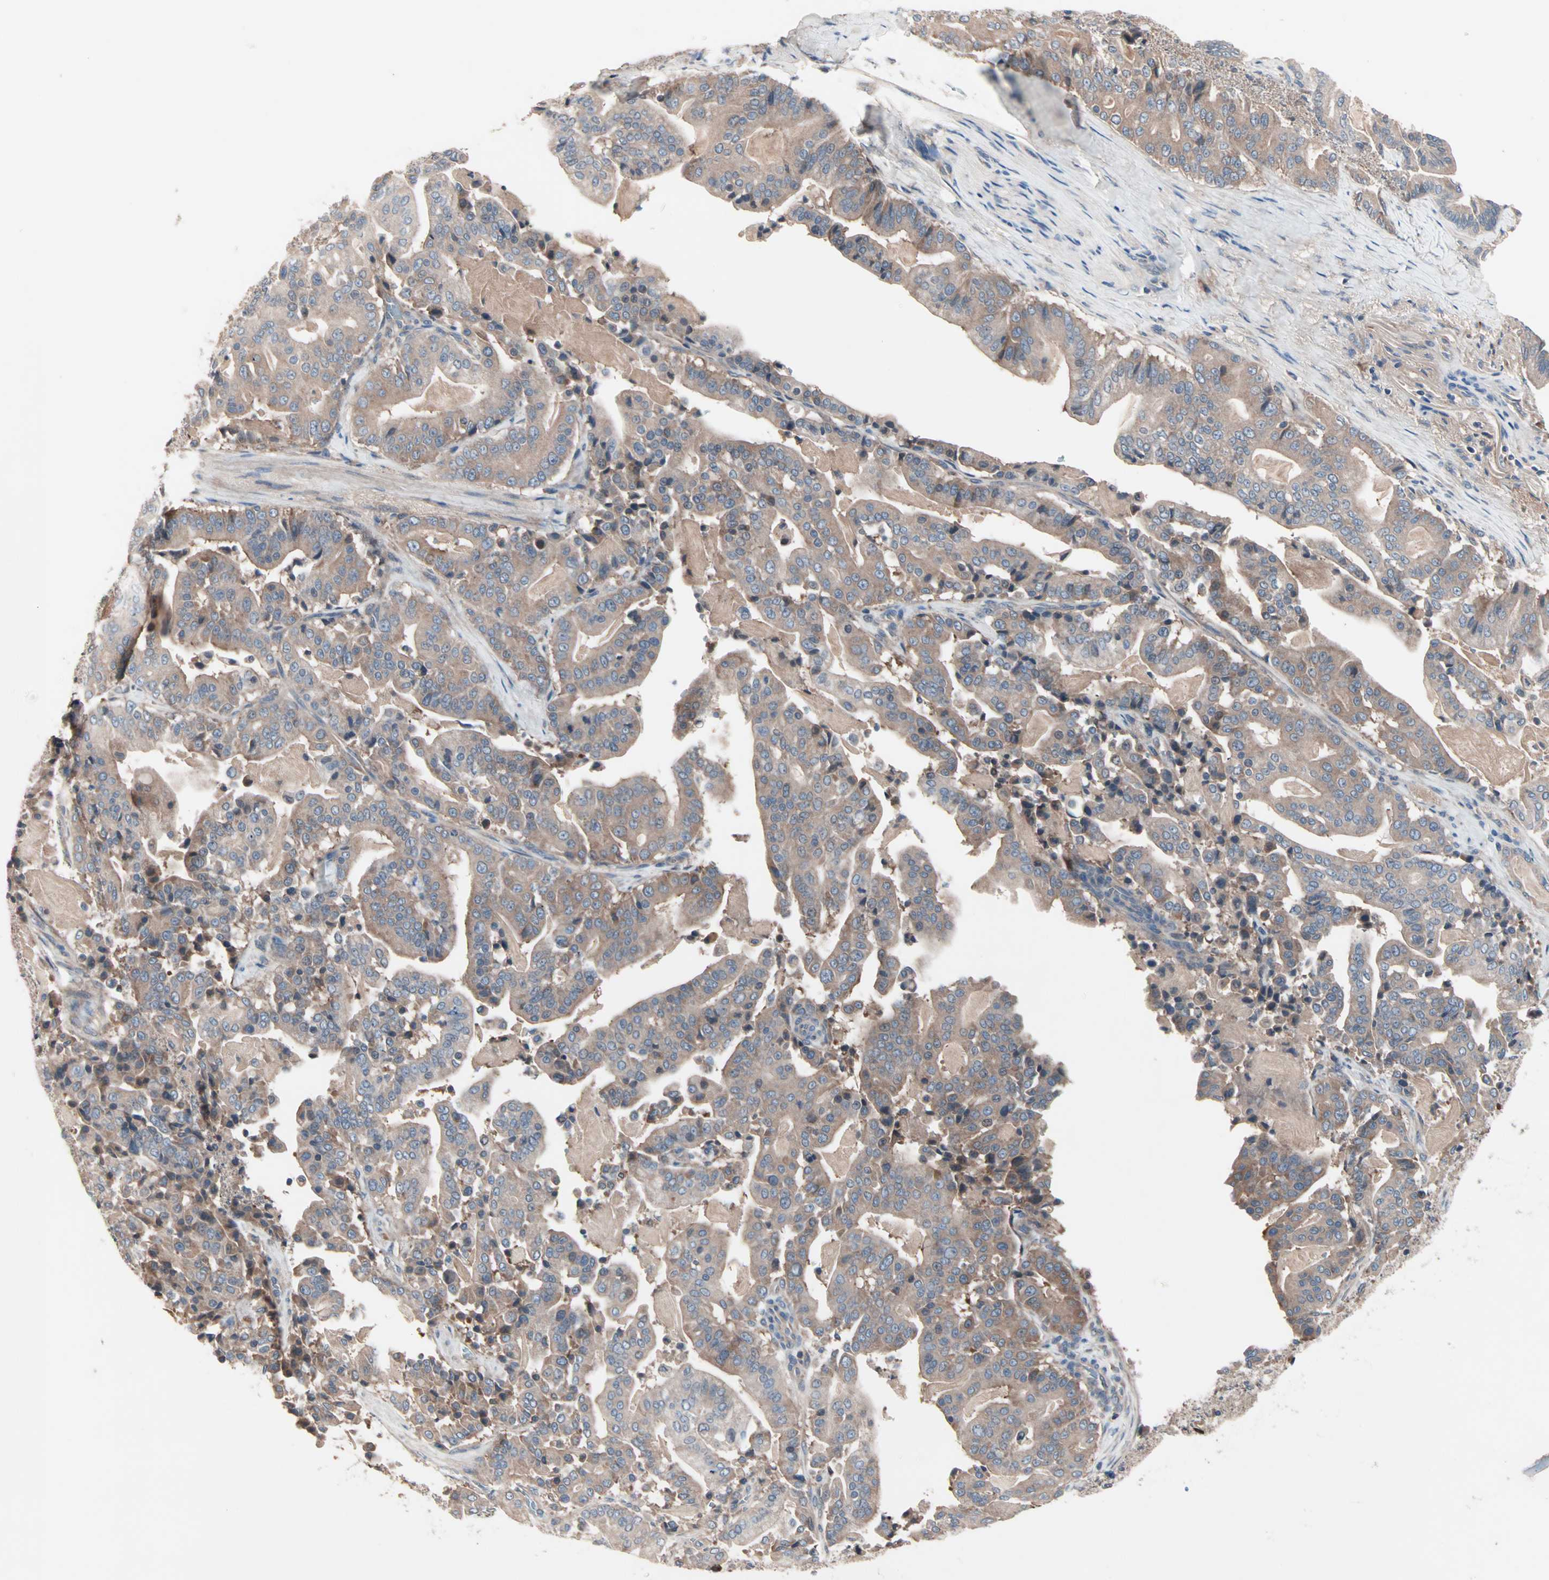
{"staining": {"intensity": "weak", "quantity": ">75%", "location": "cytoplasmic/membranous"}, "tissue": "pancreatic cancer", "cell_type": "Tumor cells", "image_type": "cancer", "snomed": [{"axis": "morphology", "description": "Adenocarcinoma, NOS"}, {"axis": "topography", "description": "Pancreas"}], "caption": "Human pancreatic adenocarcinoma stained with a brown dye displays weak cytoplasmic/membranous positive positivity in approximately >75% of tumor cells.", "gene": "CAD", "patient": {"sex": "male", "age": 63}}